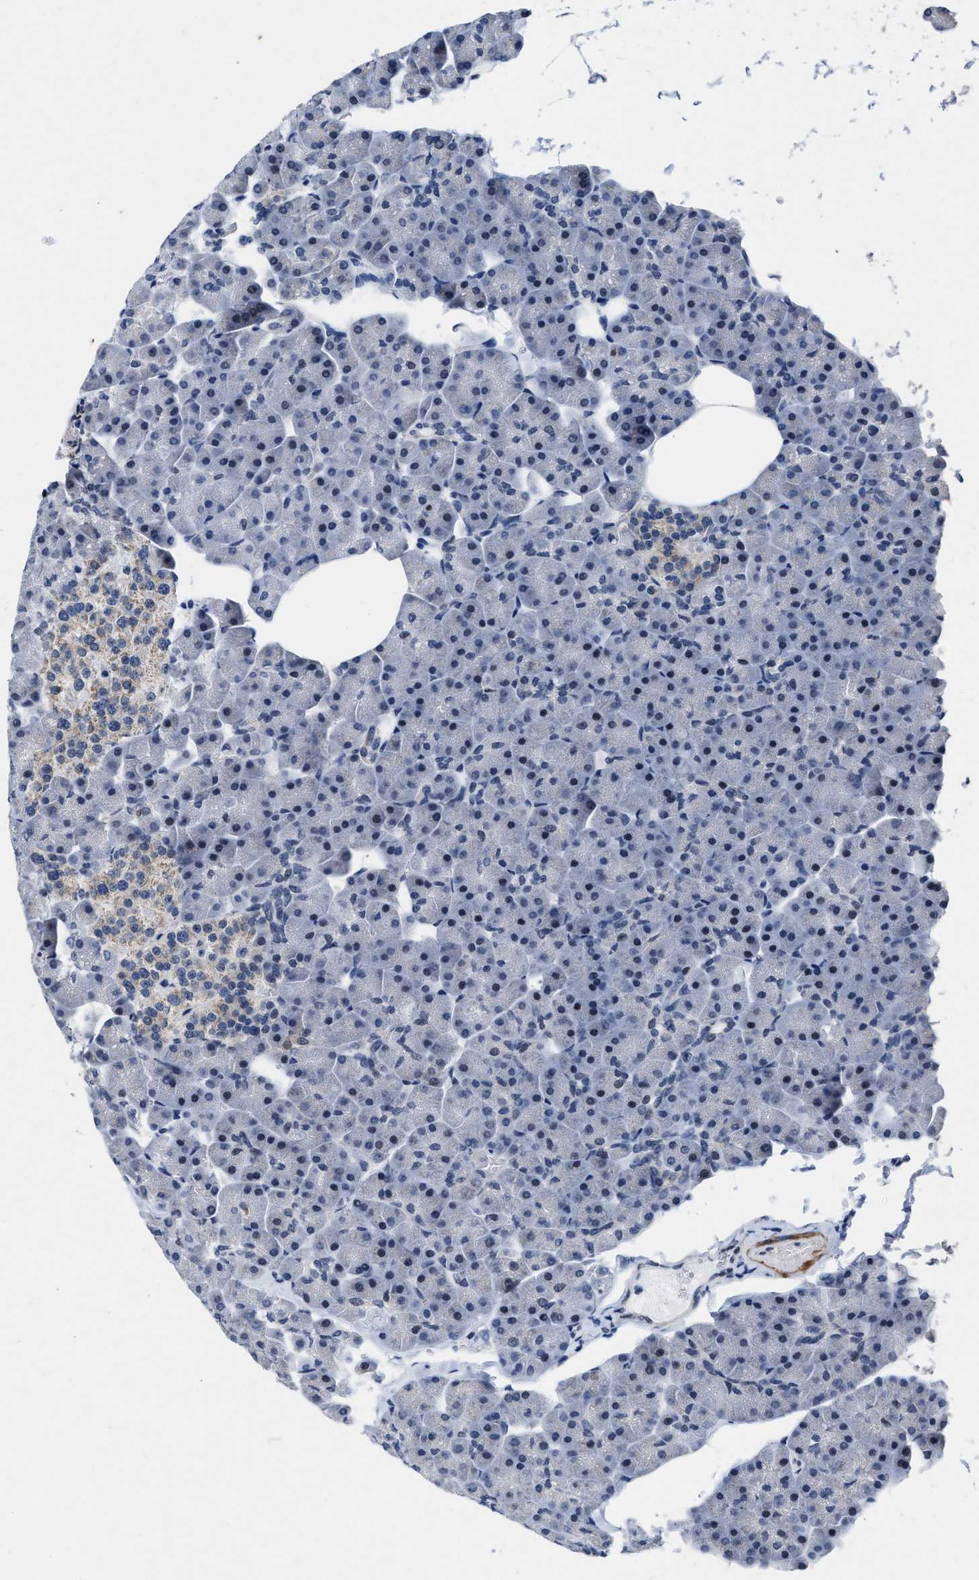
{"staining": {"intensity": "moderate", "quantity": "<25%", "location": "nuclear"}, "tissue": "pancreas", "cell_type": "Exocrine glandular cells", "image_type": "normal", "snomed": [{"axis": "morphology", "description": "Normal tissue, NOS"}, {"axis": "topography", "description": "Pancreas"}], "caption": "The micrograph demonstrates staining of benign pancreas, revealing moderate nuclear protein expression (brown color) within exocrine glandular cells. (DAB = brown stain, brightfield microscopy at high magnification).", "gene": "ID3", "patient": {"sex": "male", "age": 35}}